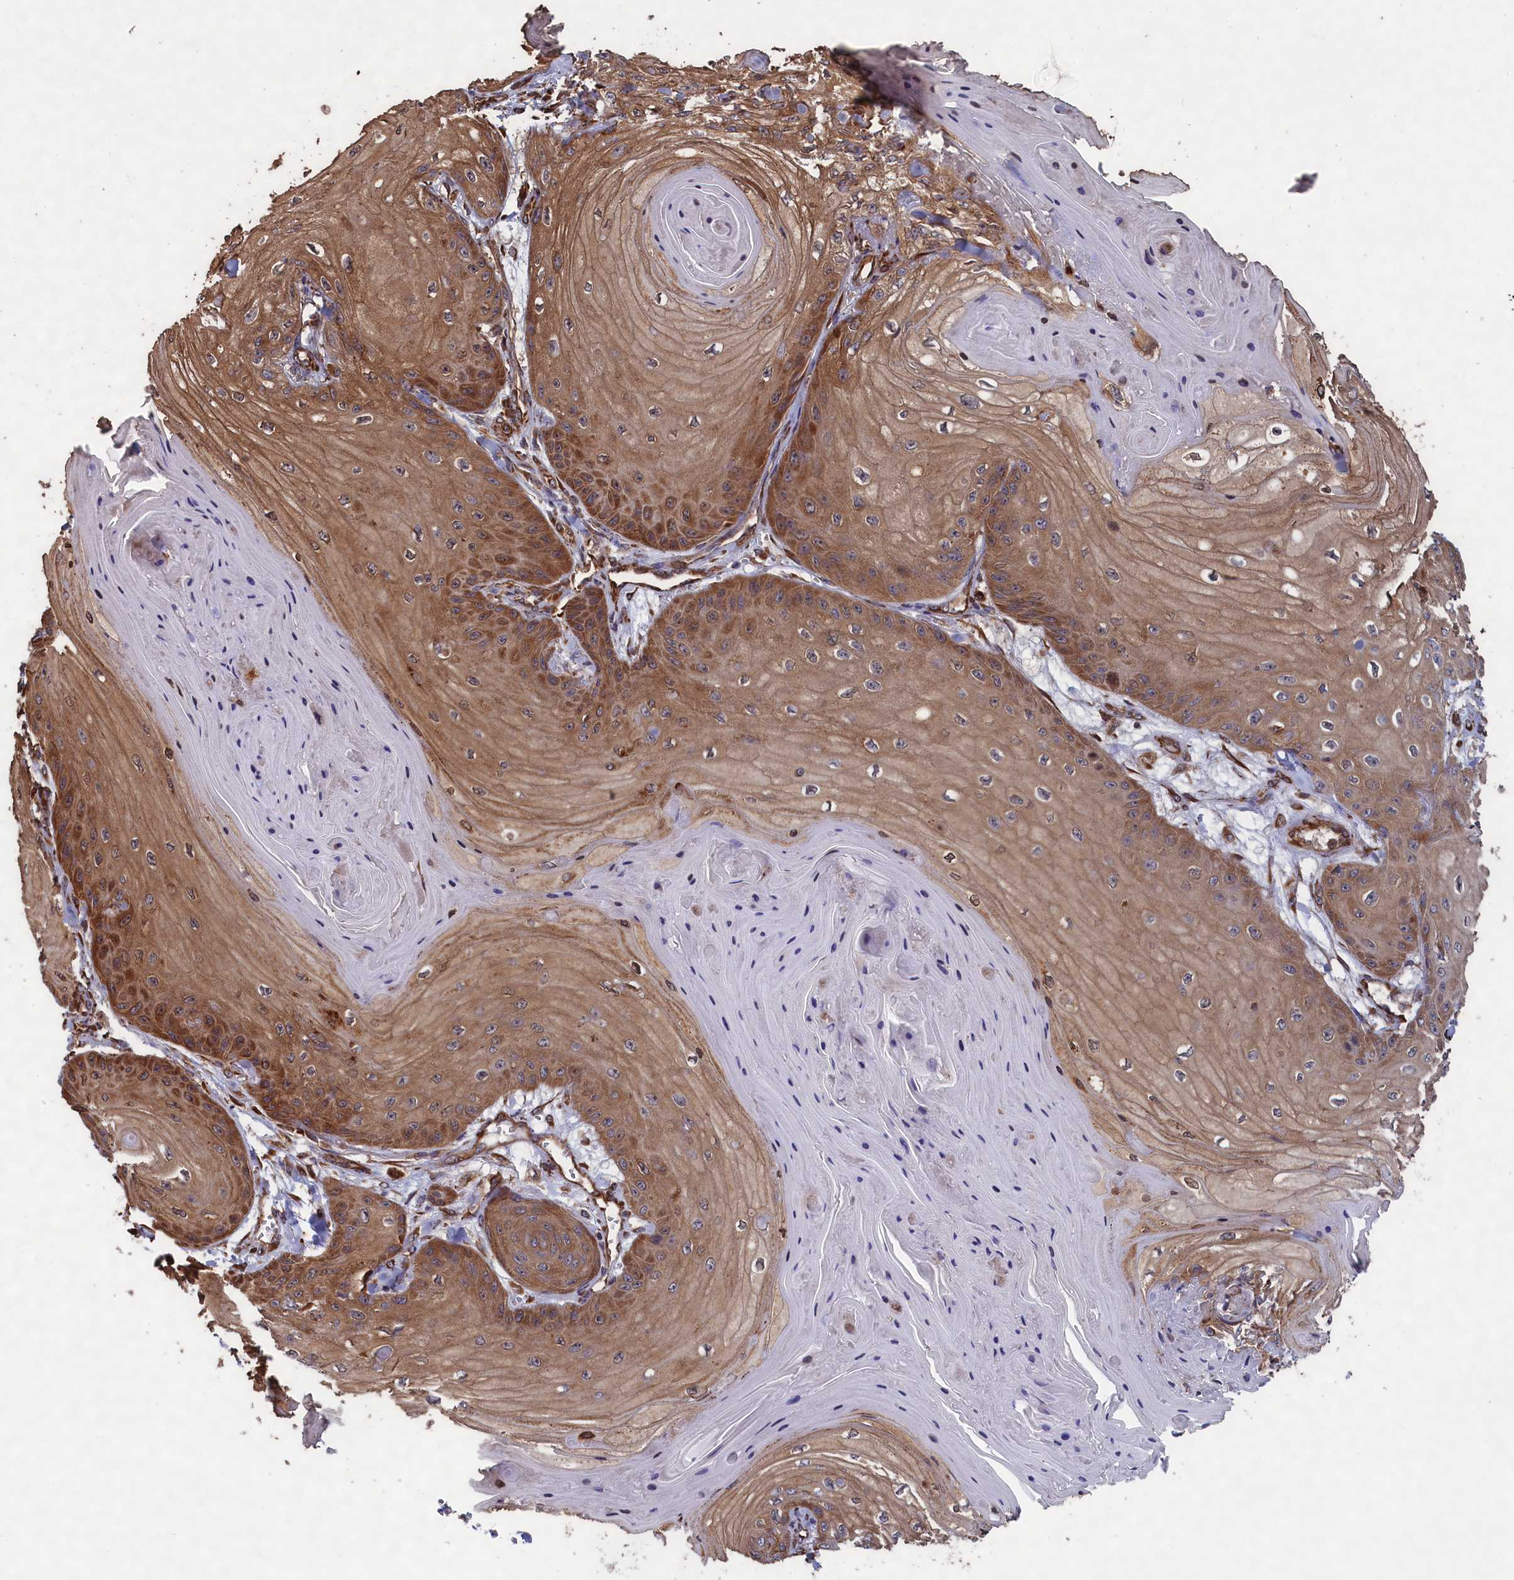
{"staining": {"intensity": "moderate", "quantity": ">75%", "location": "cytoplasmic/membranous"}, "tissue": "skin cancer", "cell_type": "Tumor cells", "image_type": "cancer", "snomed": [{"axis": "morphology", "description": "Squamous cell carcinoma, NOS"}, {"axis": "topography", "description": "Skin"}], "caption": "IHC (DAB (3,3'-diaminobenzidine)) staining of human skin cancer exhibits moderate cytoplasmic/membranous protein positivity in about >75% of tumor cells.", "gene": "CCDC124", "patient": {"sex": "male", "age": 74}}